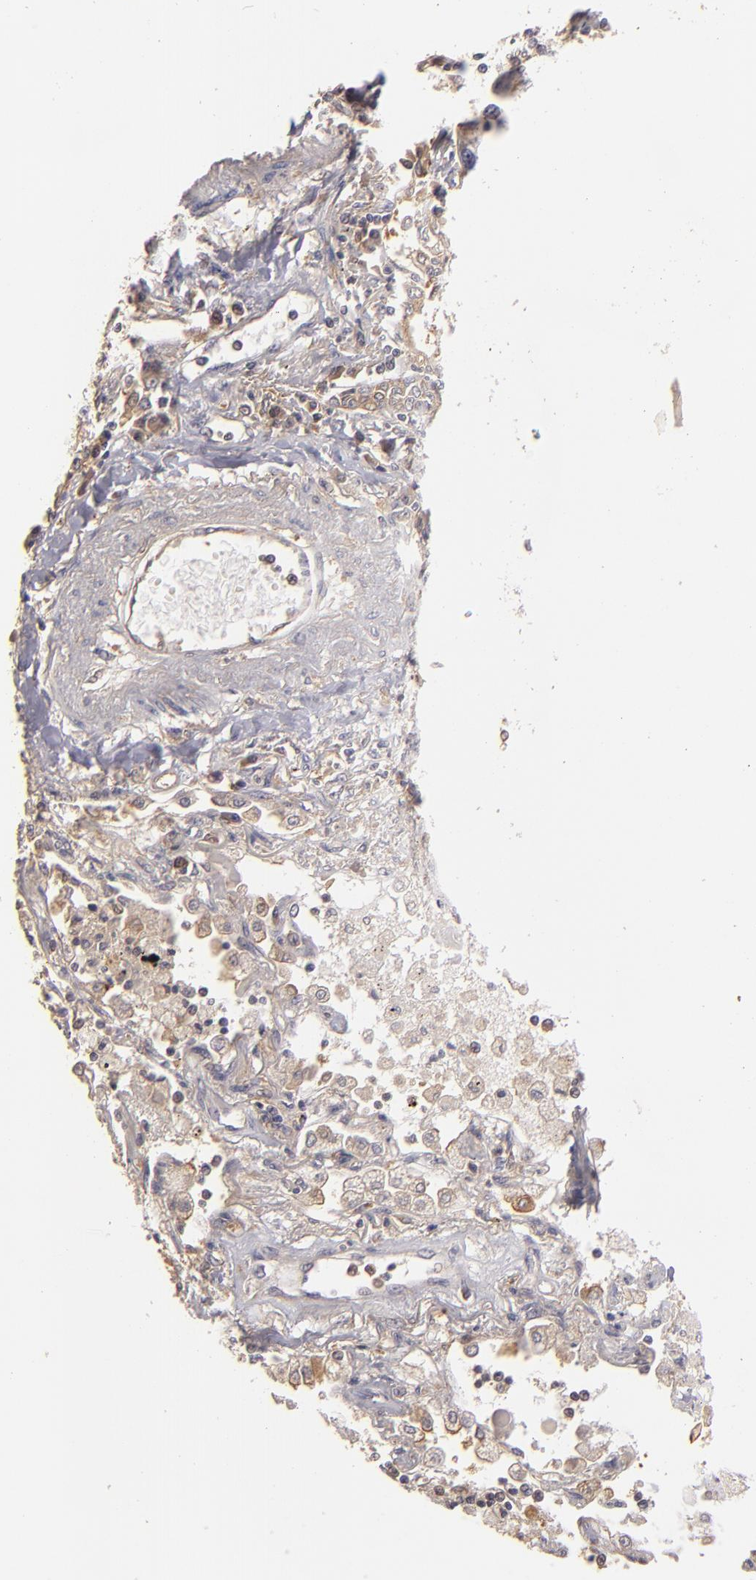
{"staining": {"intensity": "weak", "quantity": ">75%", "location": "cytoplasmic/membranous"}, "tissue": "lung cancer", "cell_type": "Tumor cells", "image_type": "cancer", "snomed": [{"axis": "morphology", "description": "Squamous cell carcinoma, NOS"}, {"axis": "topography", "description": "Lung"}], "caption": "Human squamous cell carcinoma (lung) stained with a brown dye displays weak cytoplasmic/membranous positive staining in about >75% of tumor cells.", "gene": "PRKCD", "patient": {"sex": "male", "age": 75}}